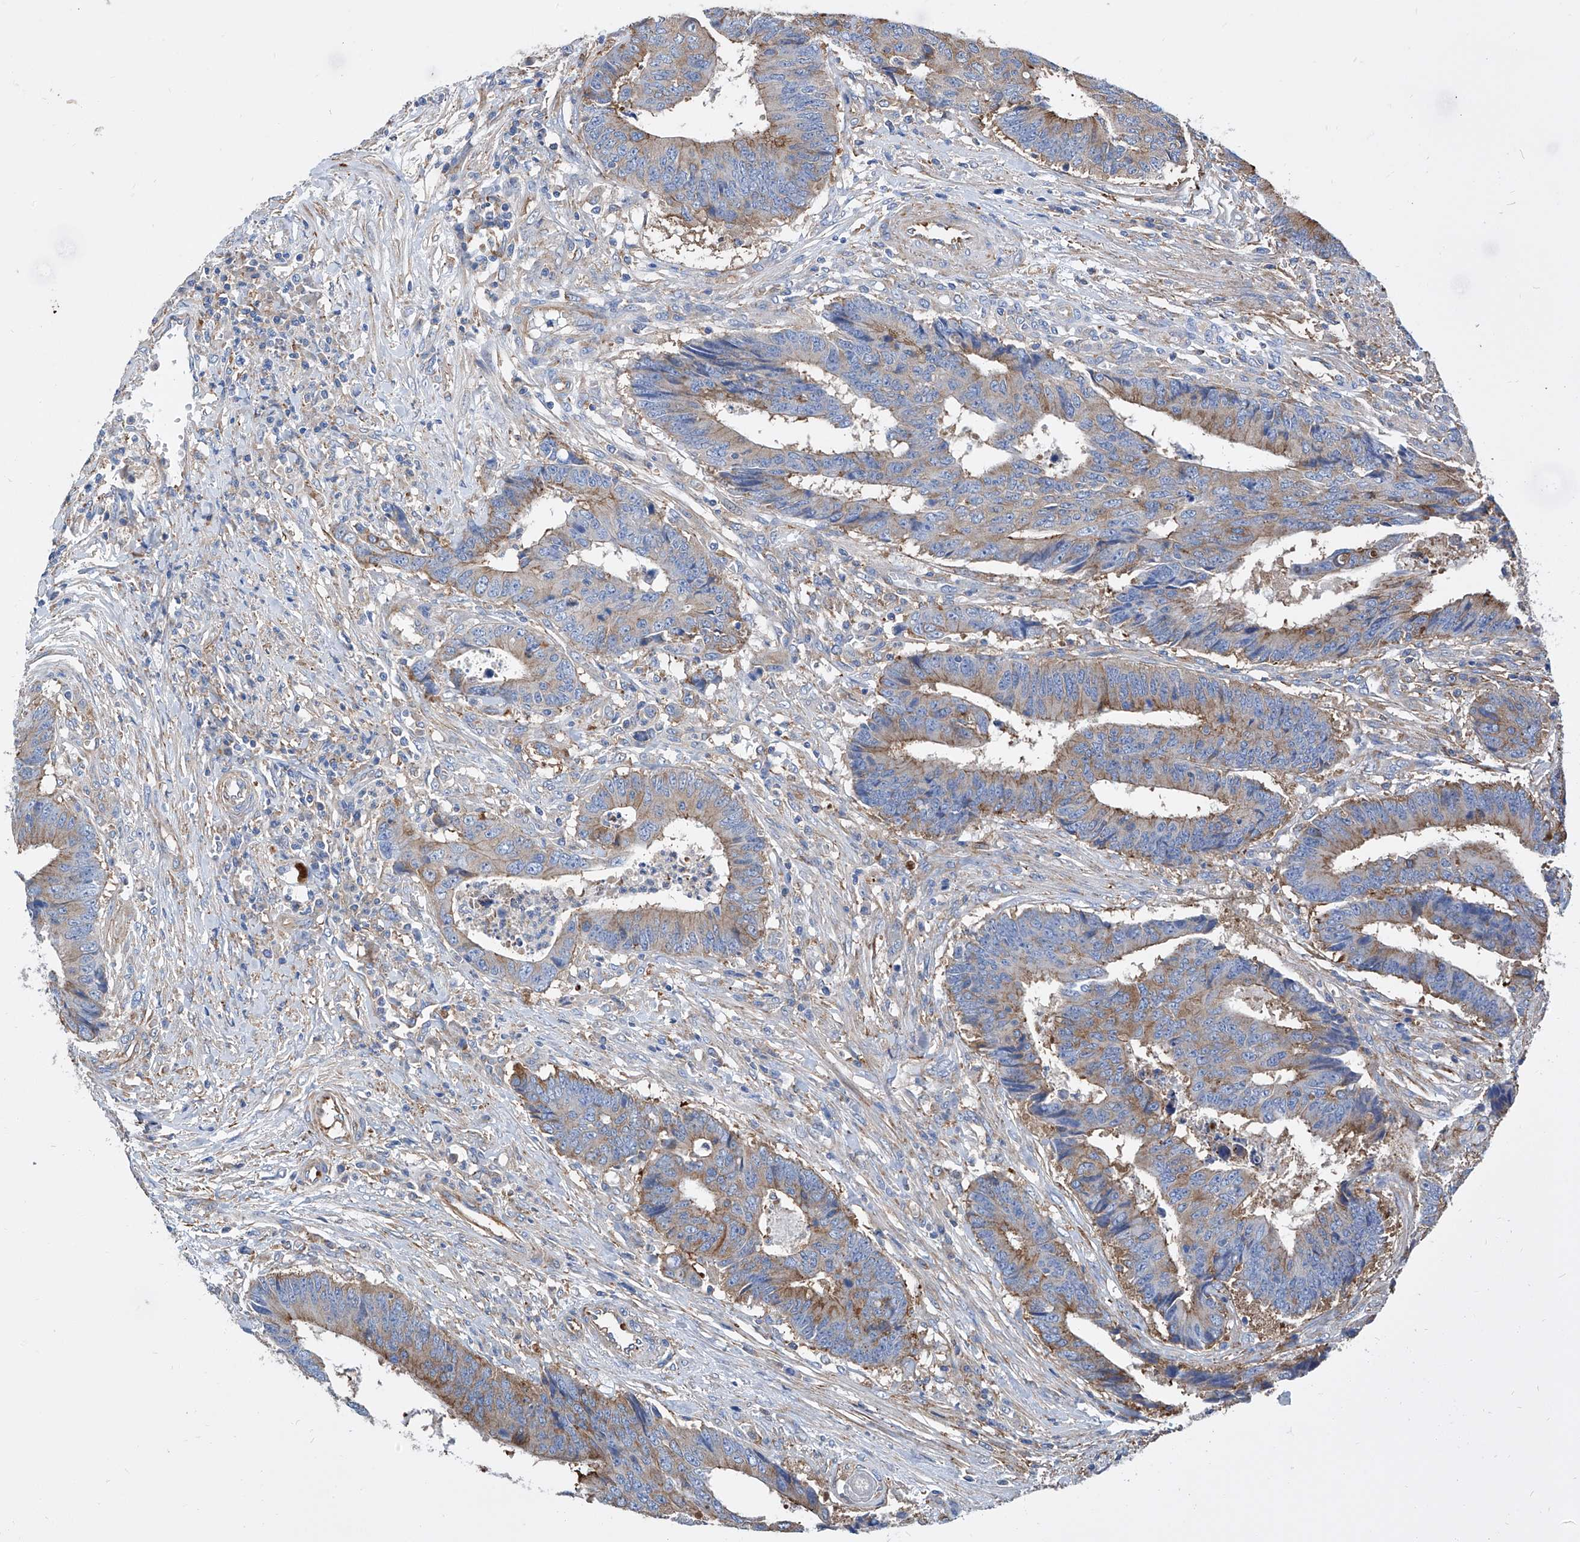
{"staining": {"intensity": "moderate", "quantity": "25%-75%", "location": "cytoplasmic/membranous"}, "tissue": "colorectal cancer", "cell_type": "Tumor cells", "image_type": "cancer", "snomed": [{"axis": "morphology", "description": "Adenocarcinoma, NOS"}, {"axis": "topography", "description": "Rectum"}], "caption": "High-magnification brightfield microscopy of colorectal cancer (adenocarcinoma) stained with DAB (brown) and counterstained with hematoxylin (blue). tumor cells exhibit moderate cytoplasmic/membranous expression is present in approximately25%-75% of cells. (DAB IHC, brown staining for protein, blue staining for nuclei).", "gene": "GPT", "patient": {"sex": "male", "age": 84}}